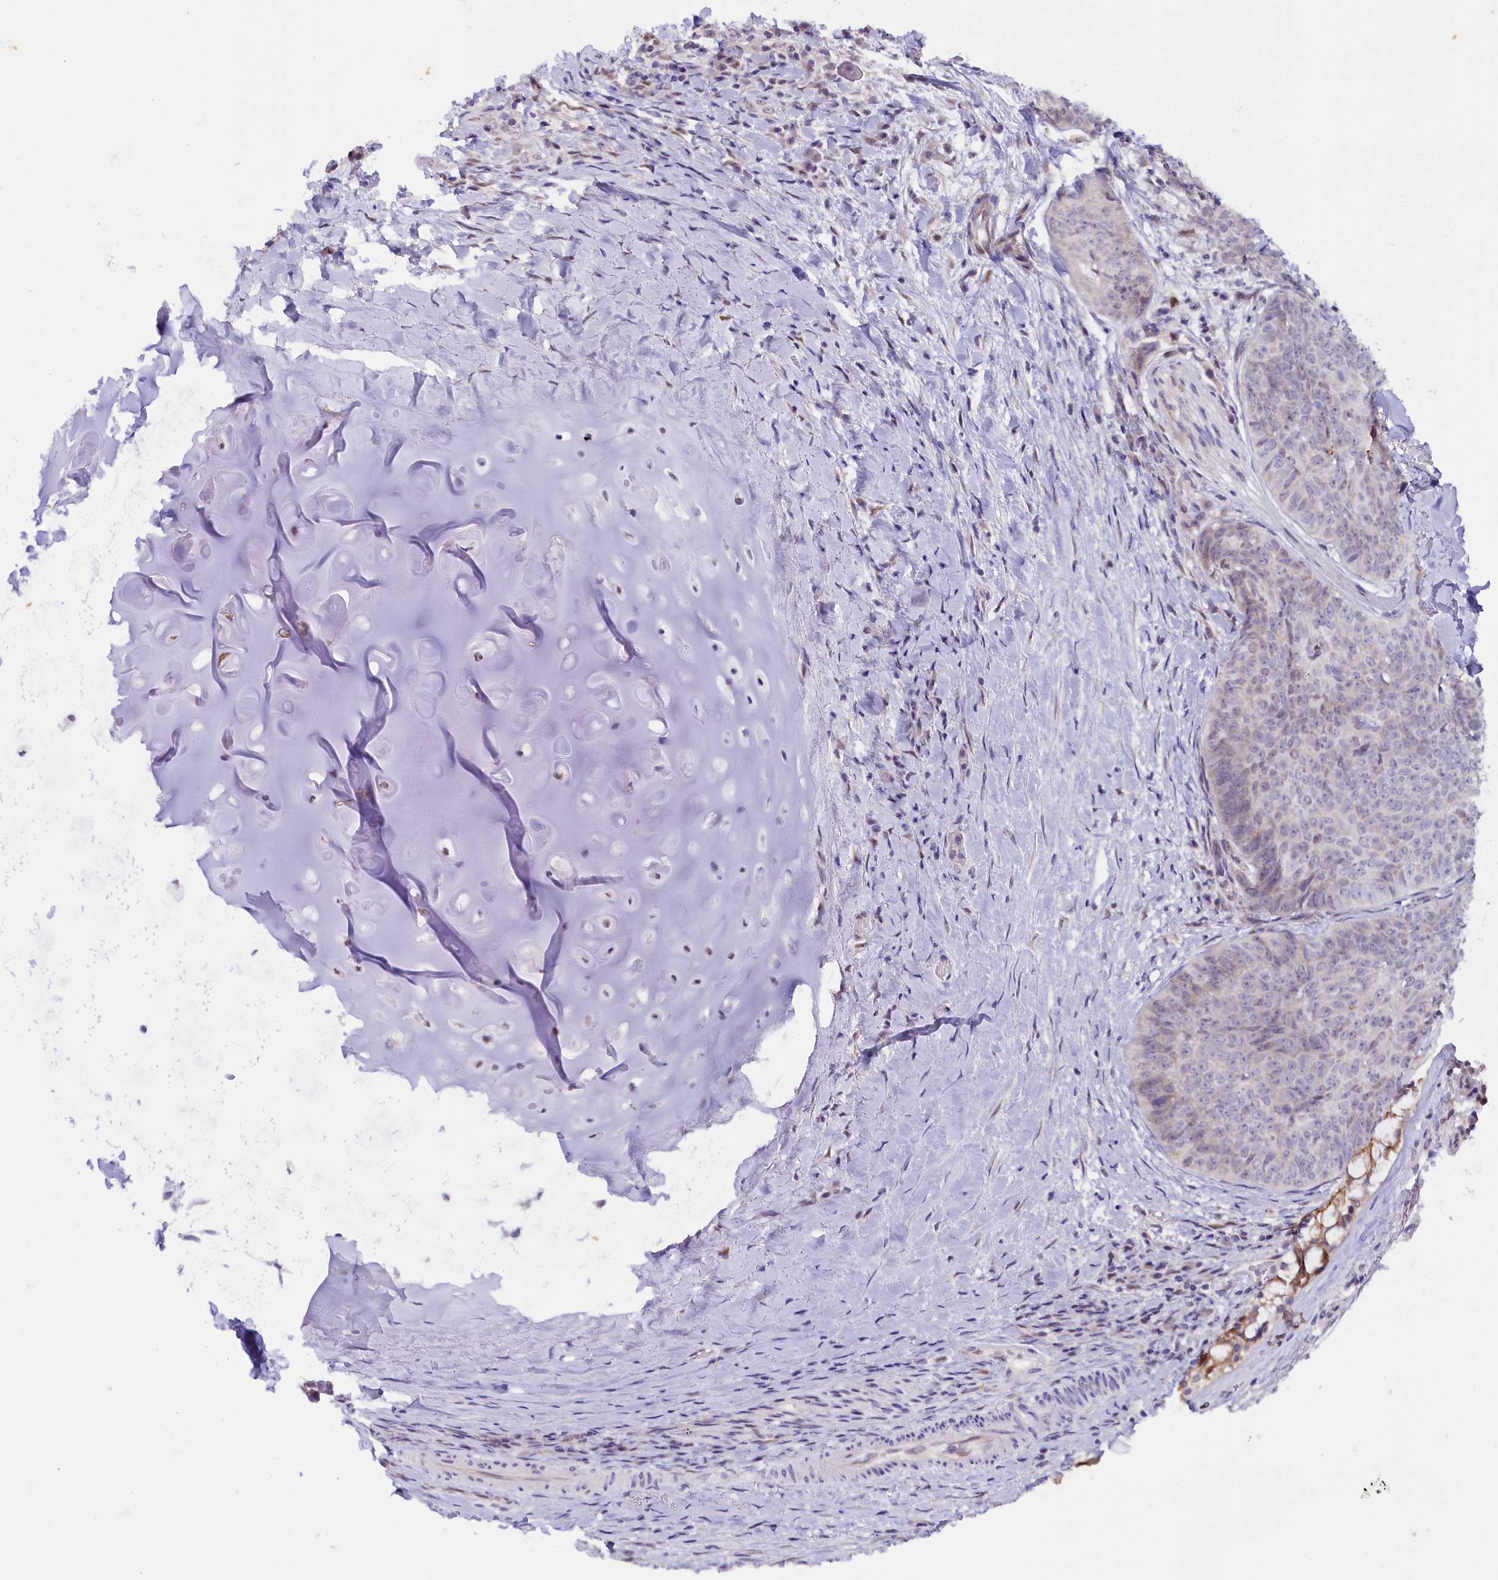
{"staining": {"intensity": "negative", "quantity": "none", "location": "none"}, "tissue": "adipose tissue", "cell_type": "Adipocytes", "image_type": "normal", "snomed": [{"axis": "morphology", "description": "Normal tissue, NOS"}, {"axis": "morphology", "description": "Squamous cell carcinoma, NOS"}, {"axis": "topography", "description": "Bronchus"}, {"axis": "topography", "description": "Lung"}], "caption": "The IHC micrograph has no significant positivity in adipocytes of adipose tissue.", "gene": "OSGEP", "patient": {"sex": "male", "age": 64}}